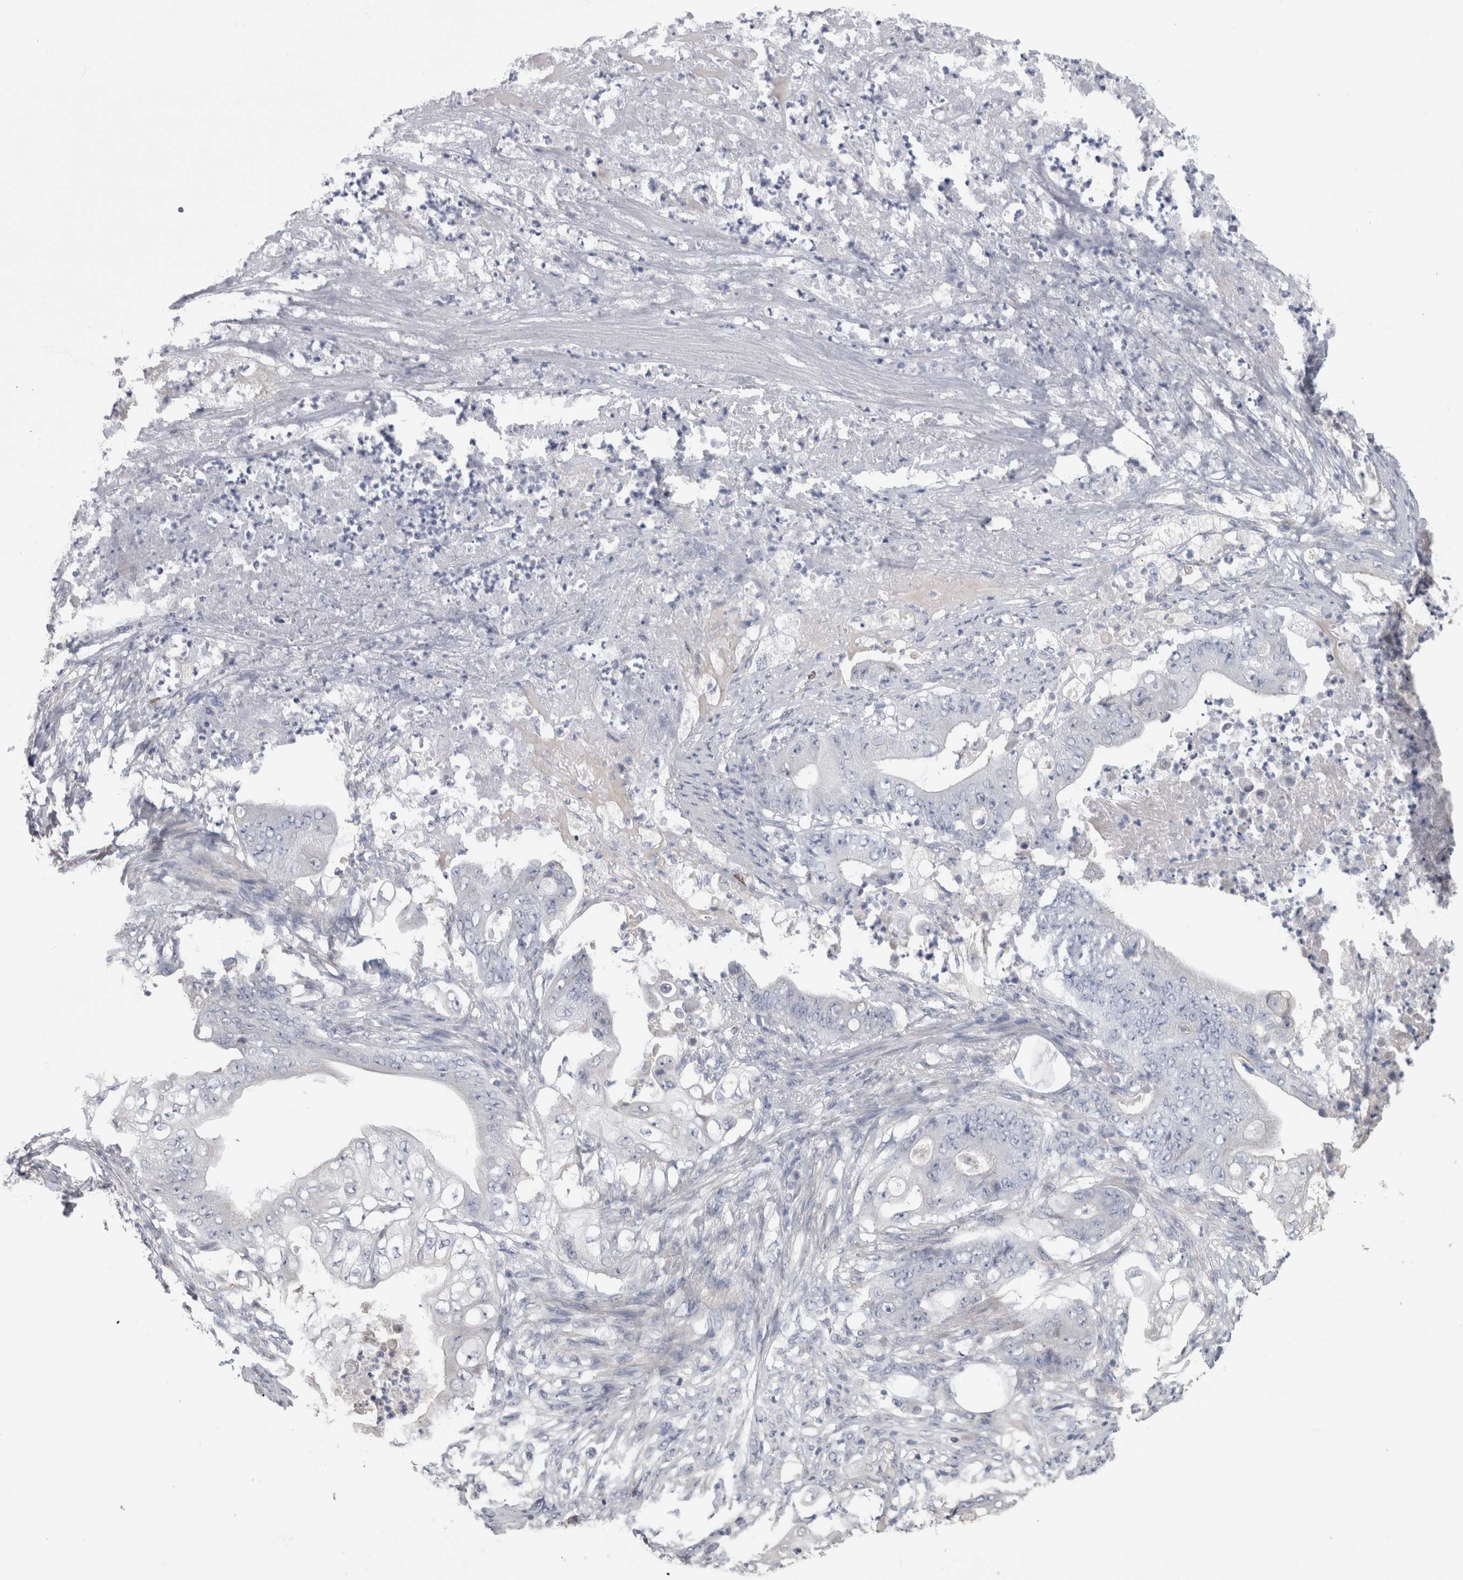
{"staining": {"intensity": "negative", "quantity": "none", "location": "none"}, "tissue": "stomach cancer", "cell_type": "Tumor cells", "image_type": "cancer", "snomed": [{"axis": "morphology", "description": "Adenocarcinoma, NOS"}, {"axis": "topography", "description": "Stomach"}], "caption": "There is no significant staining in tumor cells of stomach cancer.", "gene": "IL33", "patient": {"sex": "female", "age": 73}}